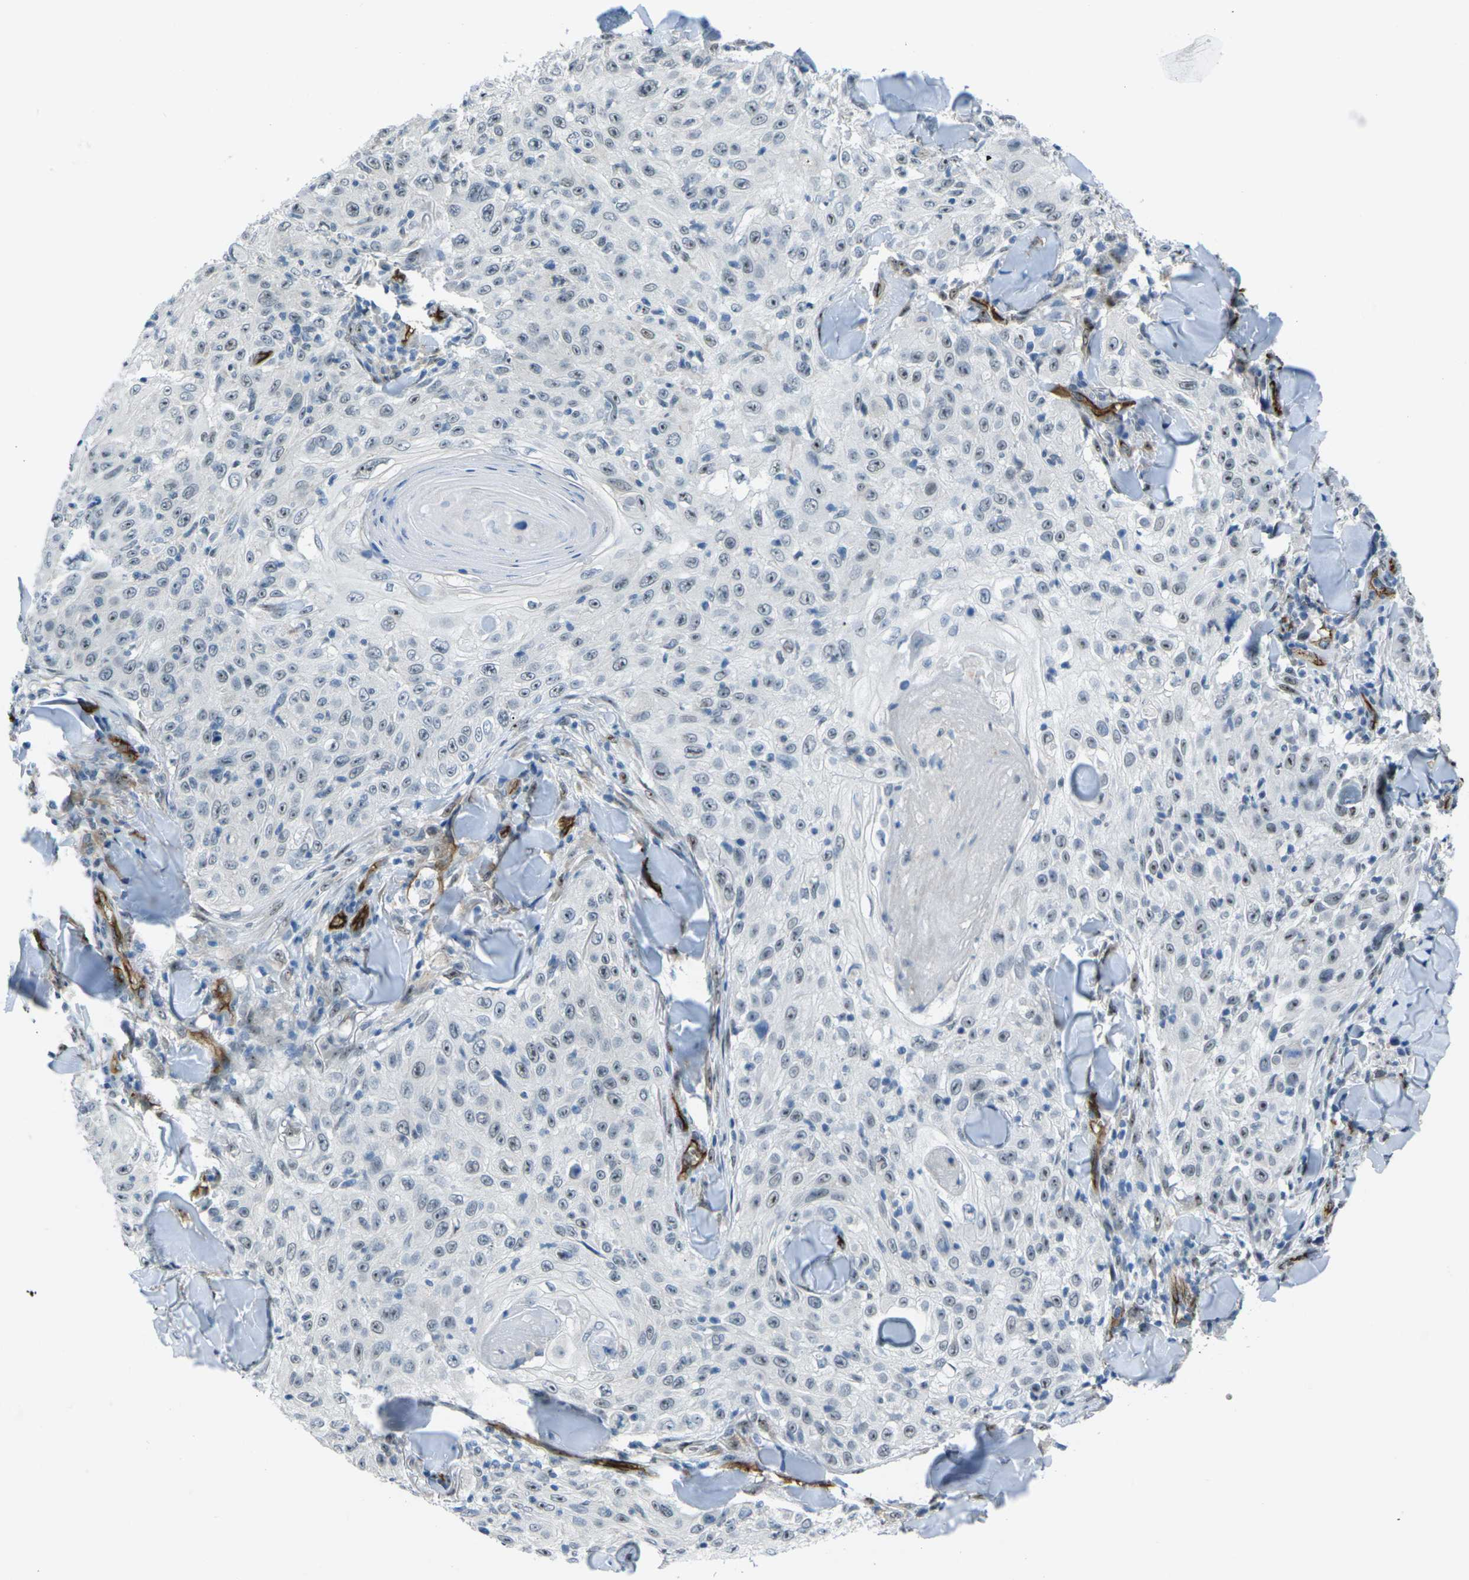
{"staining": {"intensity": "negative", "quantity": "none", "location": "none"}, "tissue": "skin cancer", "cell_type": "Tumor cells", "image_type": "cancer", "snomed": [{"axis": "morphology", "description": "Squamous cell carcinoma, NOS"}, {"axis": "topography", "description": "Skin"}], "caption": "The immunohistochemistry (IHC) micrograph has no significant positivity in tumor cells of skin cancer (squamous cell carcinoma) tissue.", "gene": "HSPA12B", "patient": {"sex": "male", "age": 86}}